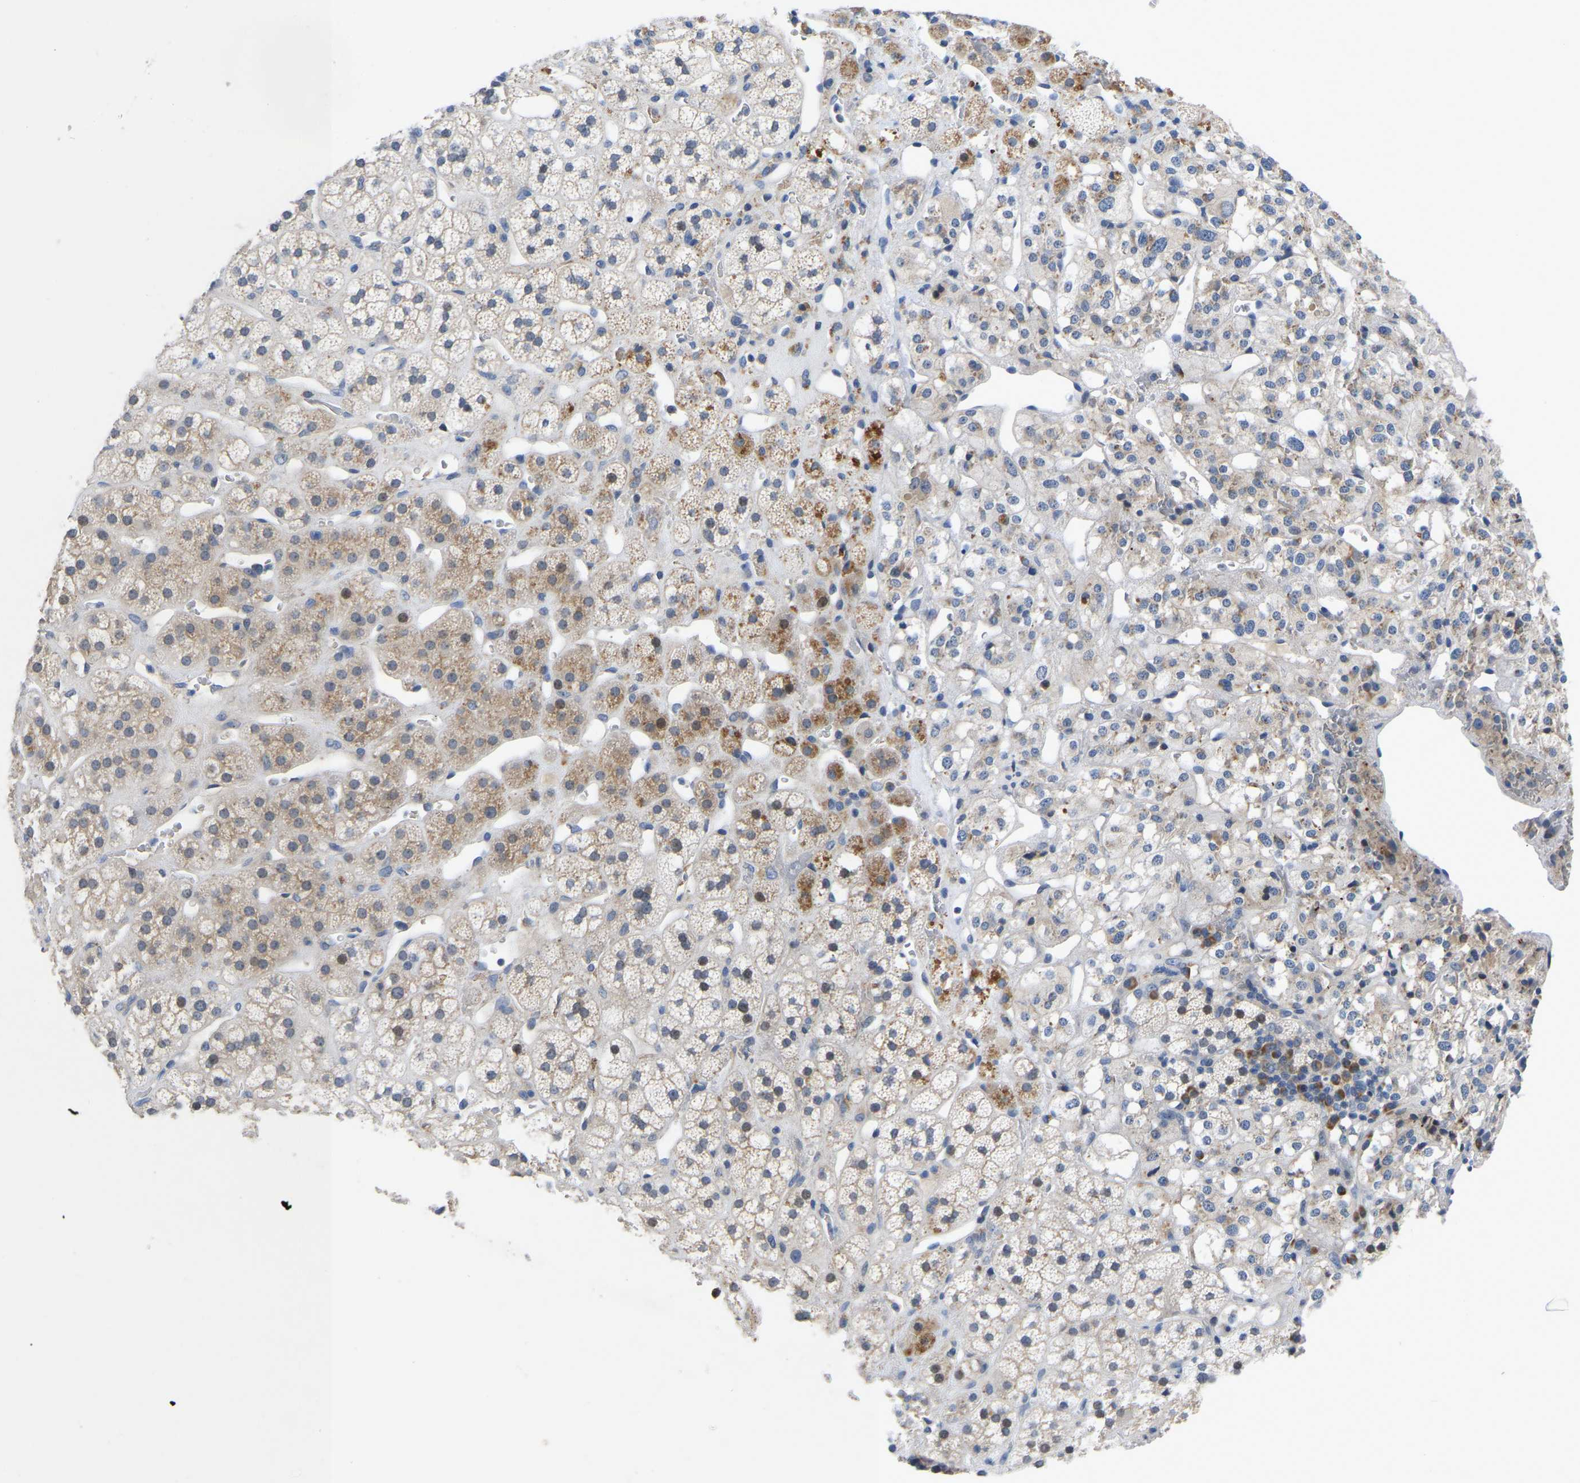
{"staining": {"intensity": "moderate", "quantity": "<25%", "location": "cytoplasmic/membranous"}, "tissue": "adrenal gland", "cell_type": "Glandular cells", "image_type": "normal", "snomed": [{"axis": "morphology", "description": "Normal tissue, NOS"}, {"axis": "topography", "description": "Adrenal gland"}], "caption": "IHC (DAB (3,3'-diaminobenzidine)) staining of unremarkable adrenal gland shows moderate cytoplasmic/membranous protein expression in about <25% of glandular cells. (Brightfield microscopy of DAB IHC at high magnification).", "gene": "ABCA10", "patient": {"sex": "male", "age": 56}}